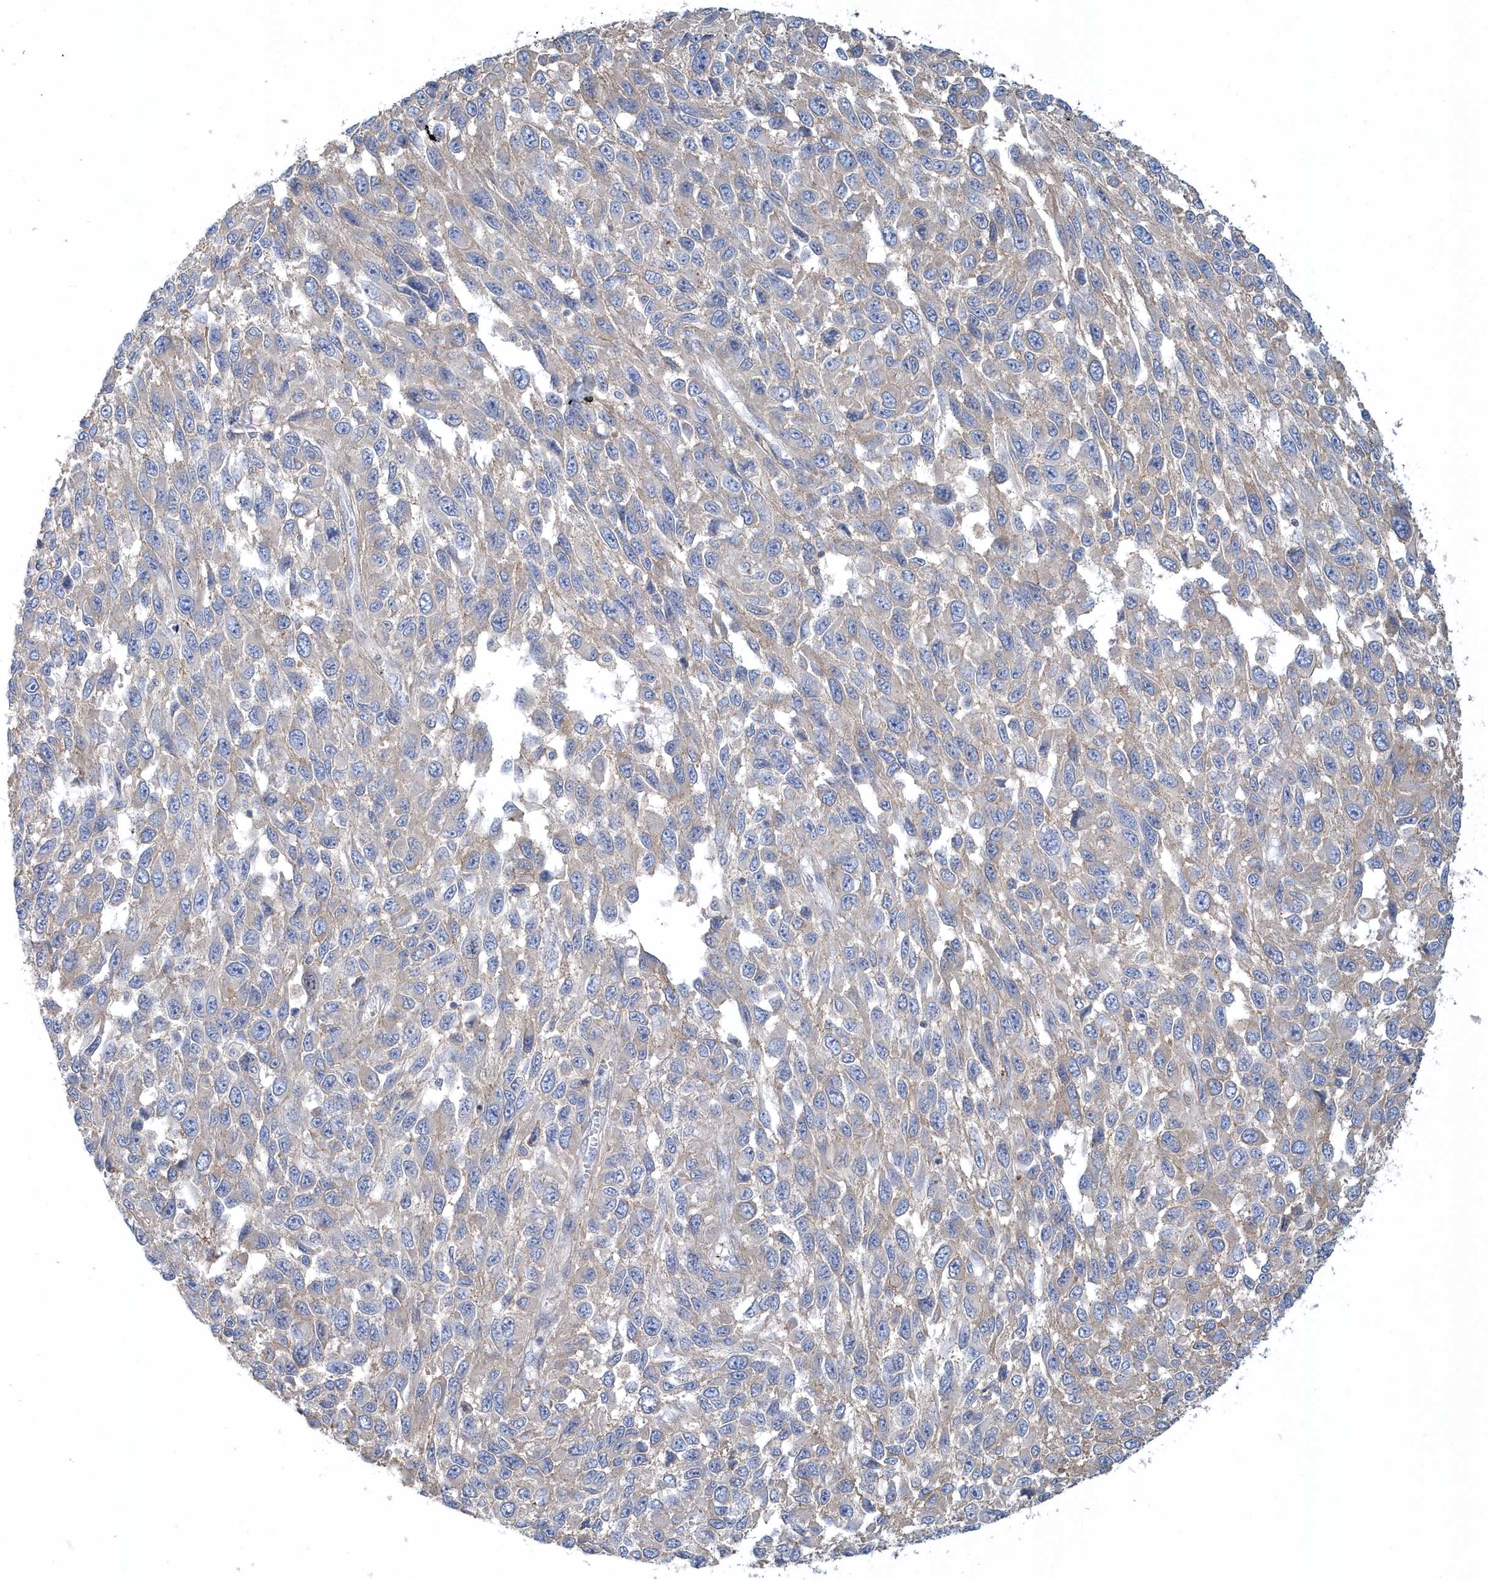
{"staining": {"intensity": "negative", "quantity": "none", "location": "none"}, "tissue": "melanoma", "cell_type": "Tumor cells", "image_type": "cancer", "snomed": [{"axis": "morphology", "description": "Malignant melanoma, NOS"}, {"axis": "topography", "description": "Skin"}], "caption": "Human malignant melanoma stained for a protein using immunohistochemistry (IHC) demonstrates no expression in tumor cells.", "gene": "ARAP2", "patient": {"sex": "female", "age": 96}}